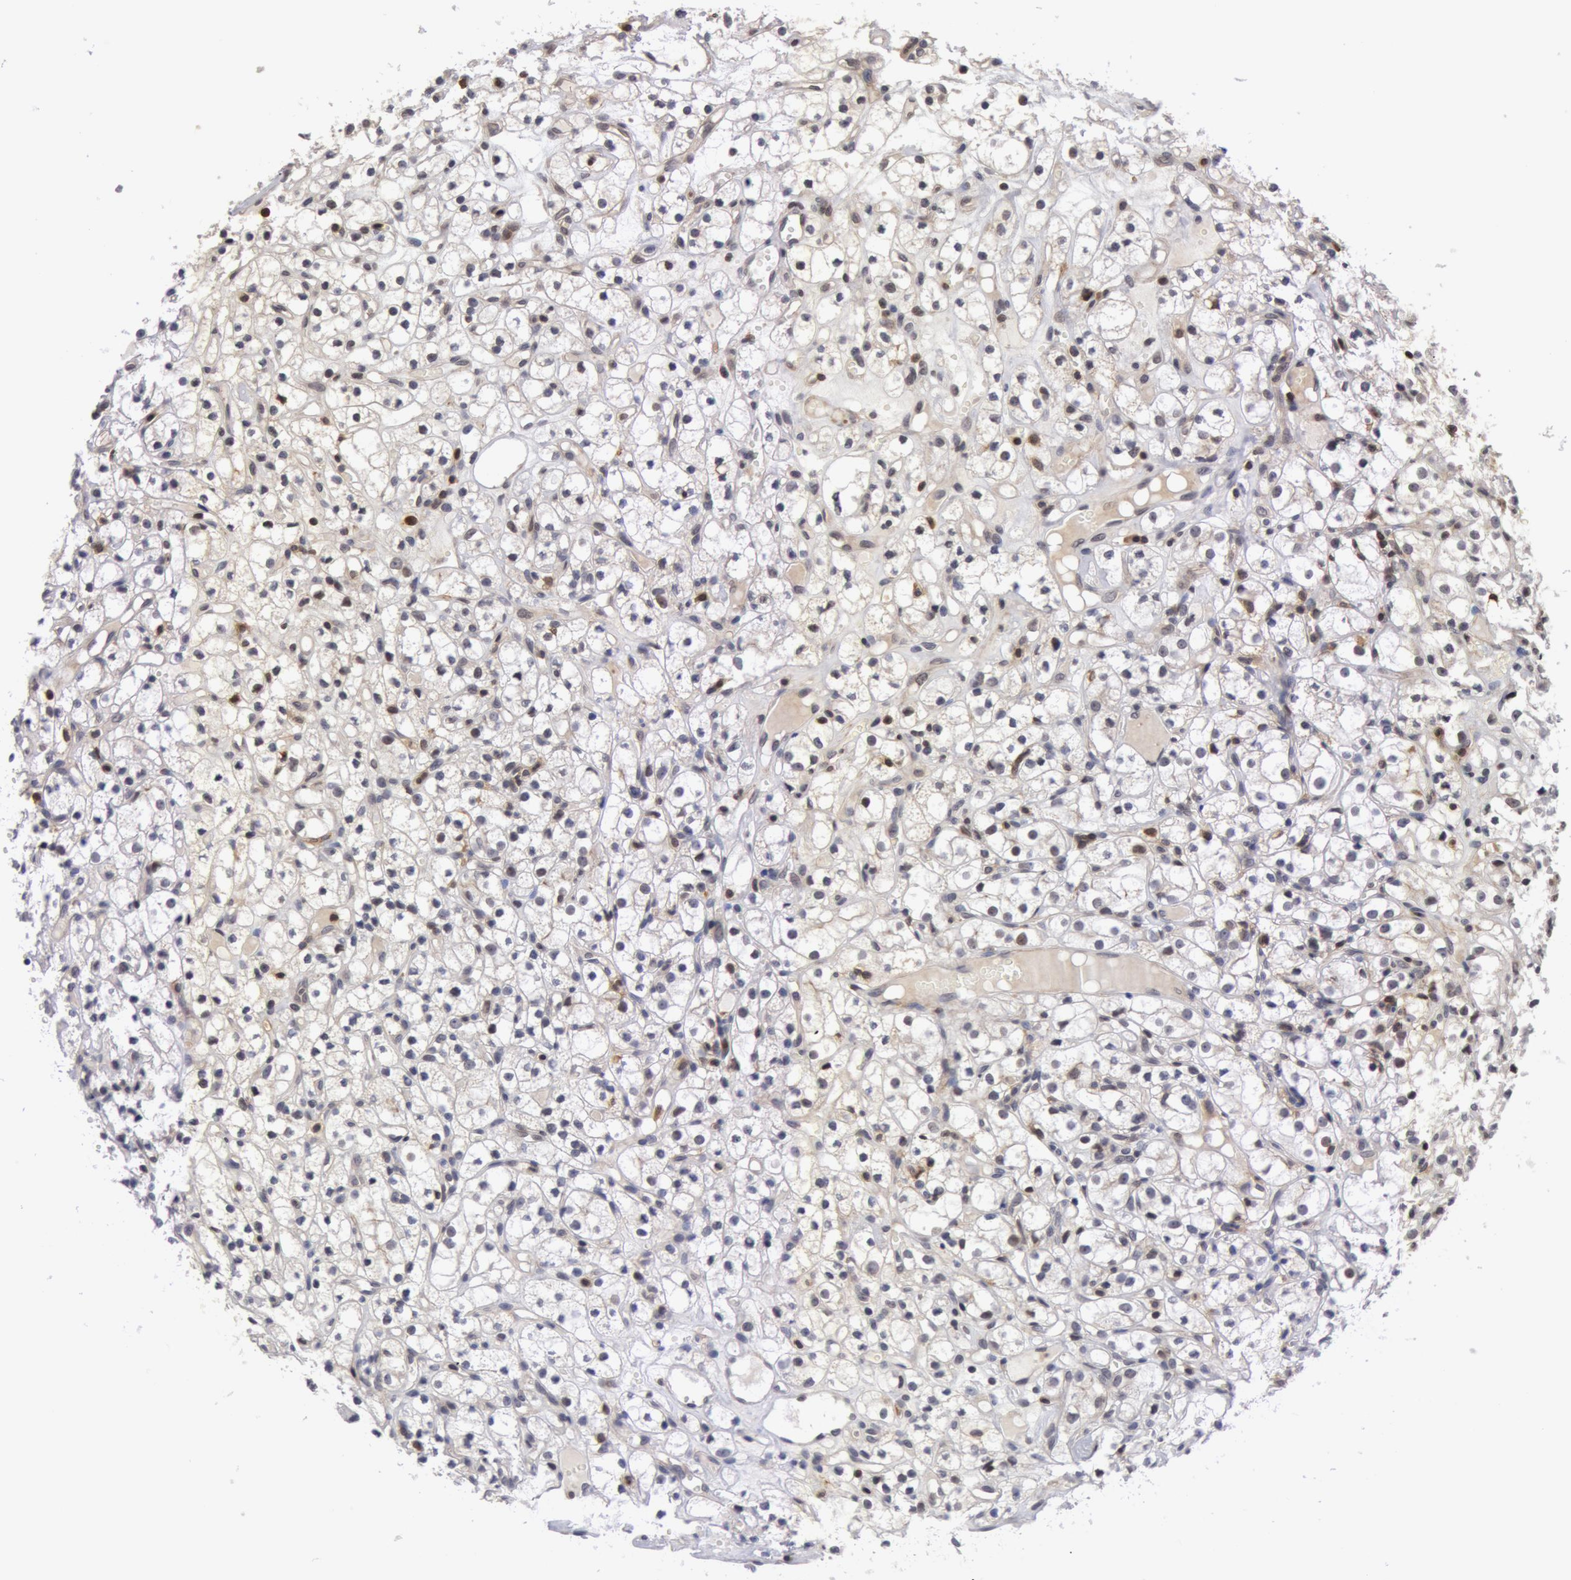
{"staining": {"intensity": "weak", "quantity": "<25%", "location": "nuclear"}, "tissue": "renal cancer", "cell_type": "Tumor cells", "image_type": "cancer", "snomed": [{"axis": "morphology", "description": "Adenocarcinoma, NOS"}, {"axis": "topography", "description": "Kidney"}], "caption": "High power microscopy histopathology image of an IHC photomicrograph of renal adenocarcinoma, revealing no significant expression in tumor cells.", "gene": "ZNF350", "patient": {"sex": "male", "age": 61}}